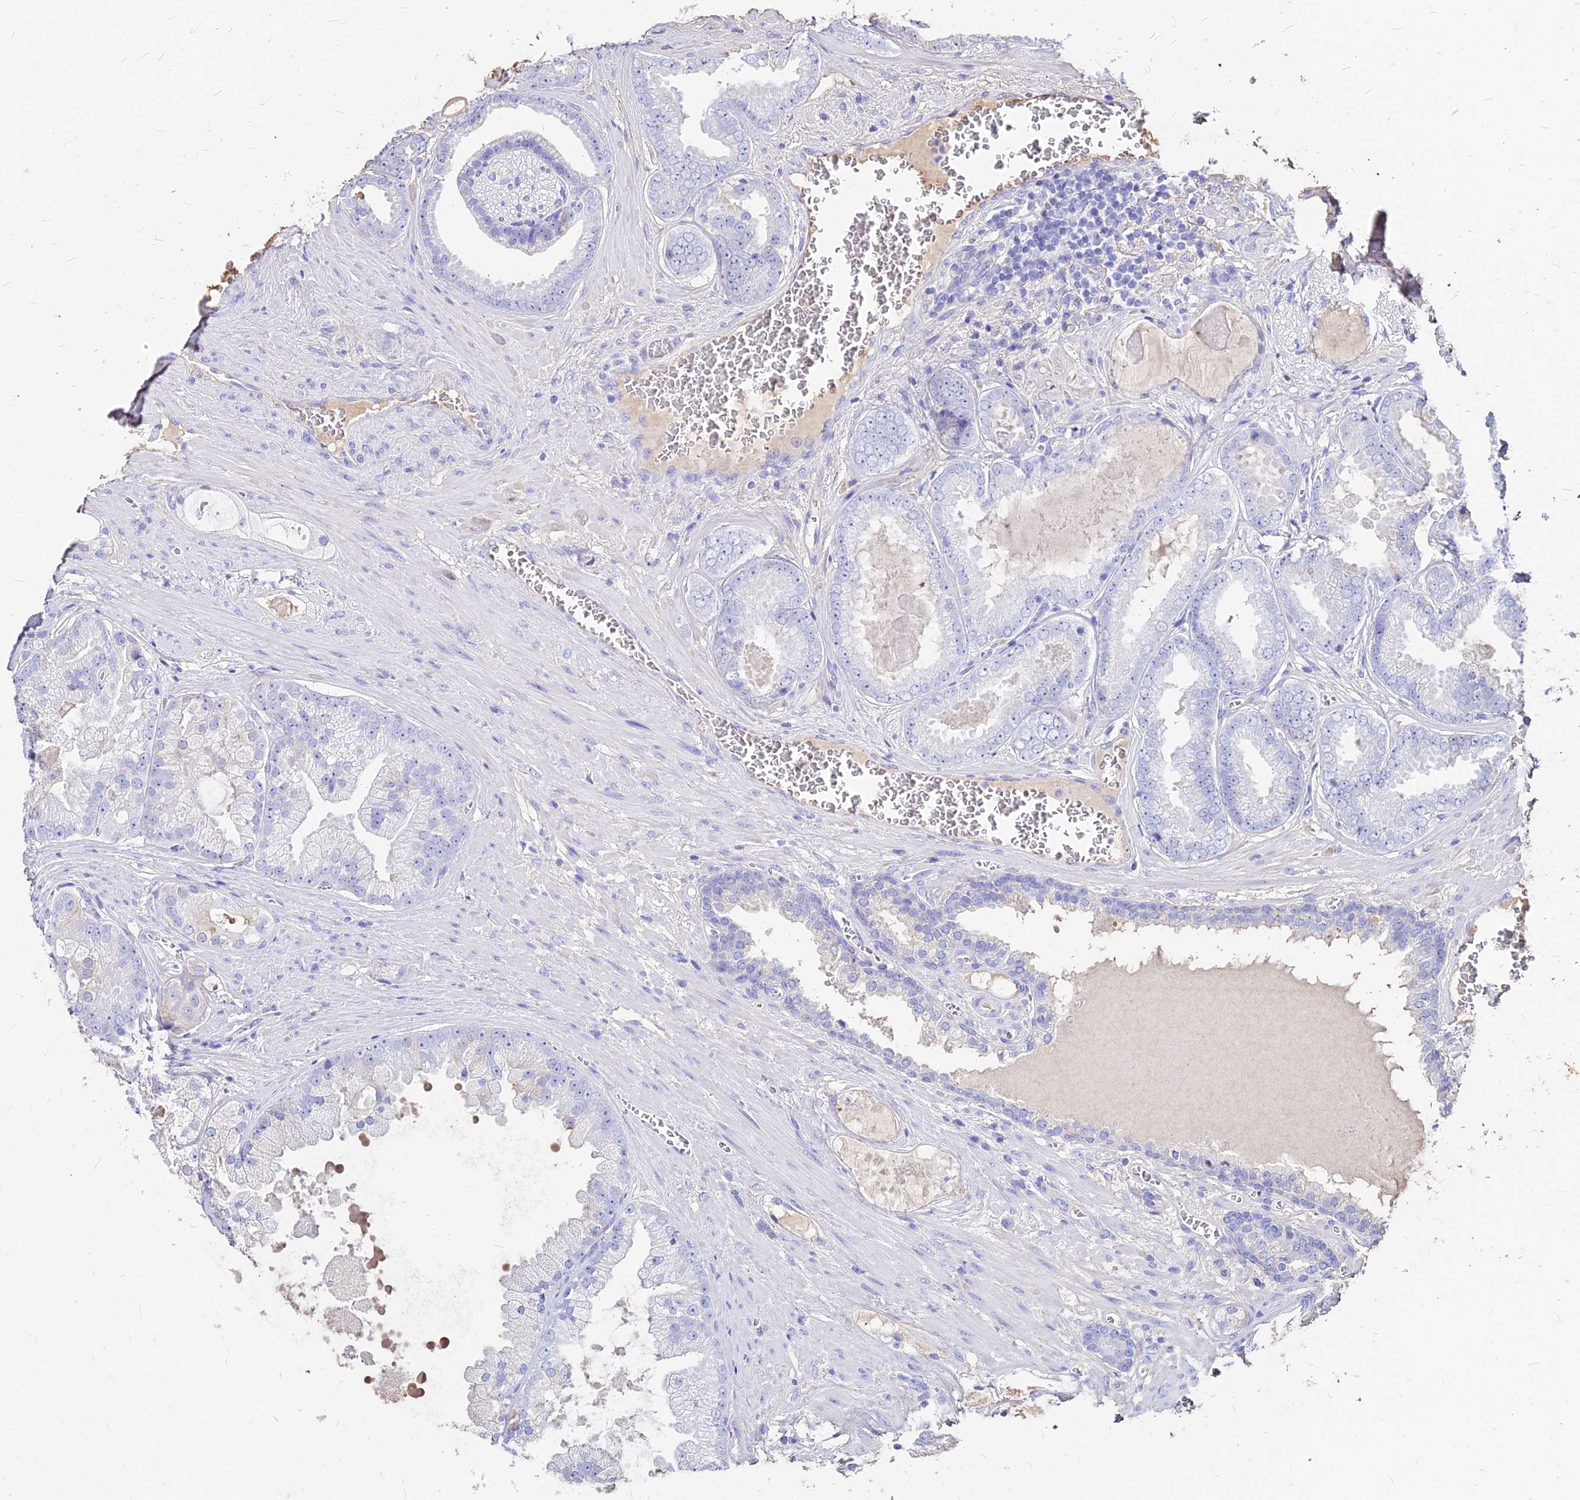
{"staining": {"intensity": "negative", "quantity": "none", "location": "none"}, "tissue": "prostate cancer", "cell_type": "Tumor cells", "image_type": "cancer", "snomed": [{"axis": "morphology", "description": "Adenocarcinoma, Low grade"}, {"axis": "topography", "description": "Prostate"}], "caption": "High power microscopy photomicrograph of an immunohistochemistry photomicrograph of prostate cancer, revealing no significant positivity in tumor cells.", "gene": "NME5", "patient": {"sex": "male", "age": 57}}